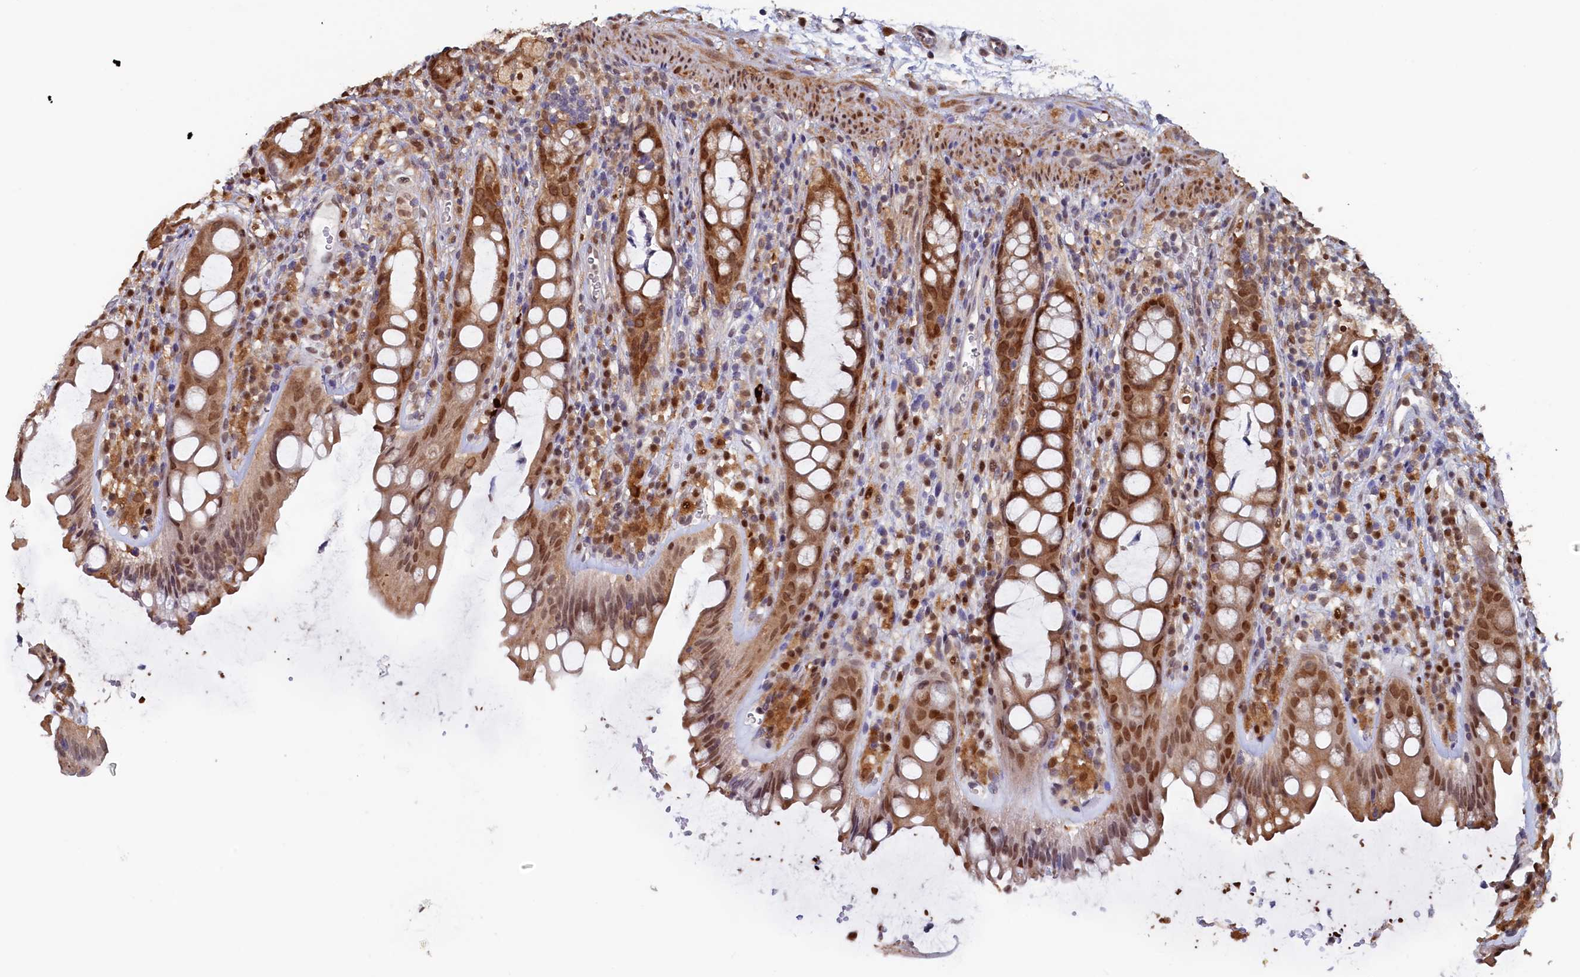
{"staining": {"intensity": "moderate", "quantity": ">75%", "location": "cytoplasmic/membranous,nuclear"}, "tissue": "rectum", "cell_type": "Glandular cells", "image_type": "normal", "snomed": [{"axis": "morphology", "description": "Normal tissue, NOS"}, {"axis": "topography", "description": "Rectum"}], "caption": "A brown stain shows moderate cytoplasmic/membranous,nuclear expression of a protein in glandular cells of unremarkable rectum.", "gene": "AHCY", "patient": {"sex": "female", "age": 57}}